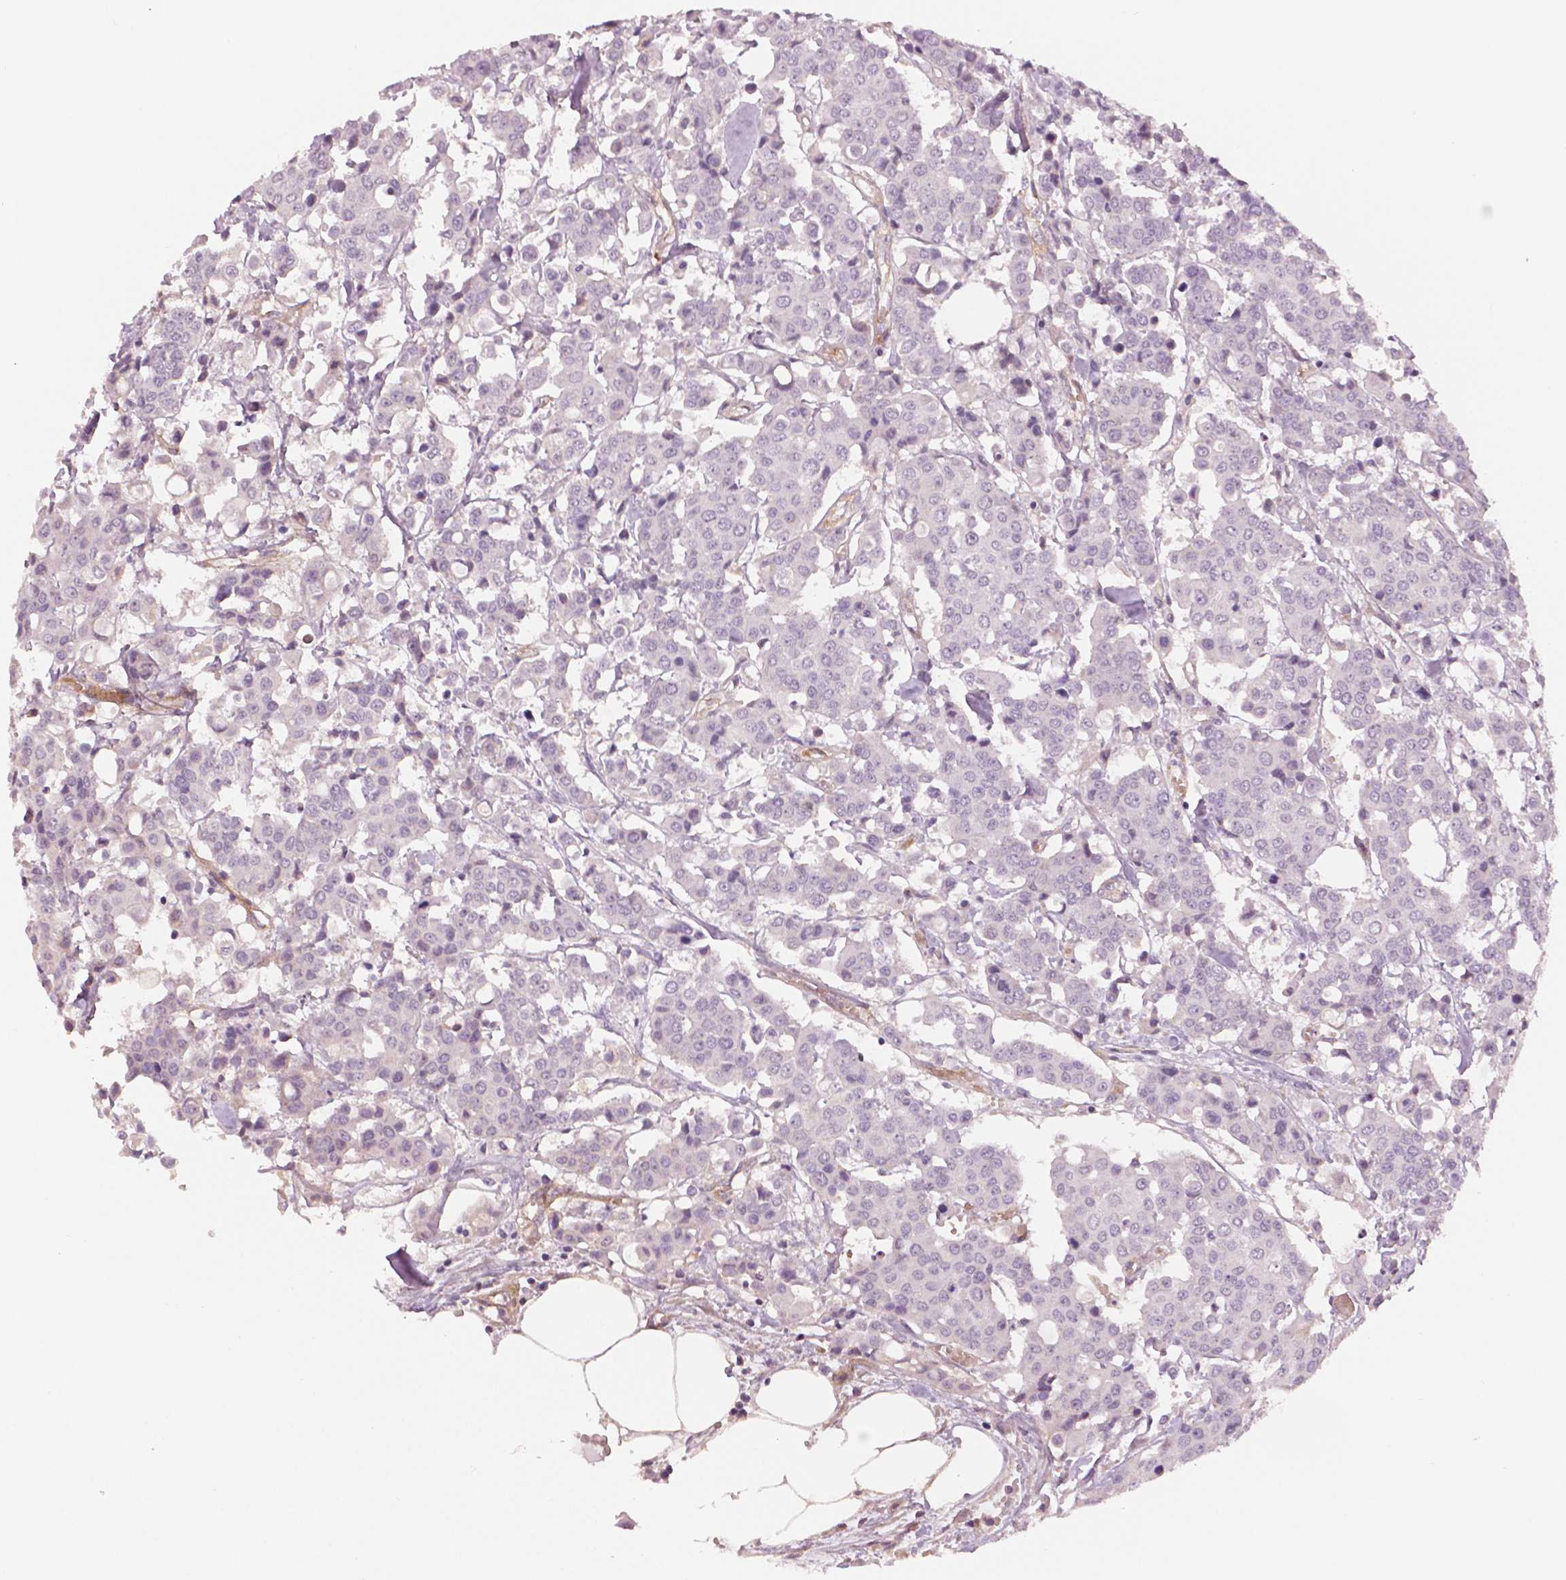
{"staining": {"intensity": "negative", "quantity": "none", "location": "none"}, "tissue": "carcinoid", "cell_type": "Tumor cells", "image_type": "cancer", "snomed": [{"axis": "morphology", "description": "Carcinoid, malignant, NOS"}, {"axis": "topography", "description": "Colon"}], "caption": "Carcinoid was stained to show a protein in brown. There is no significant expression in tumor cells.", "gene": "FLT1", "patient": {"sex": "male", "age": 81}}